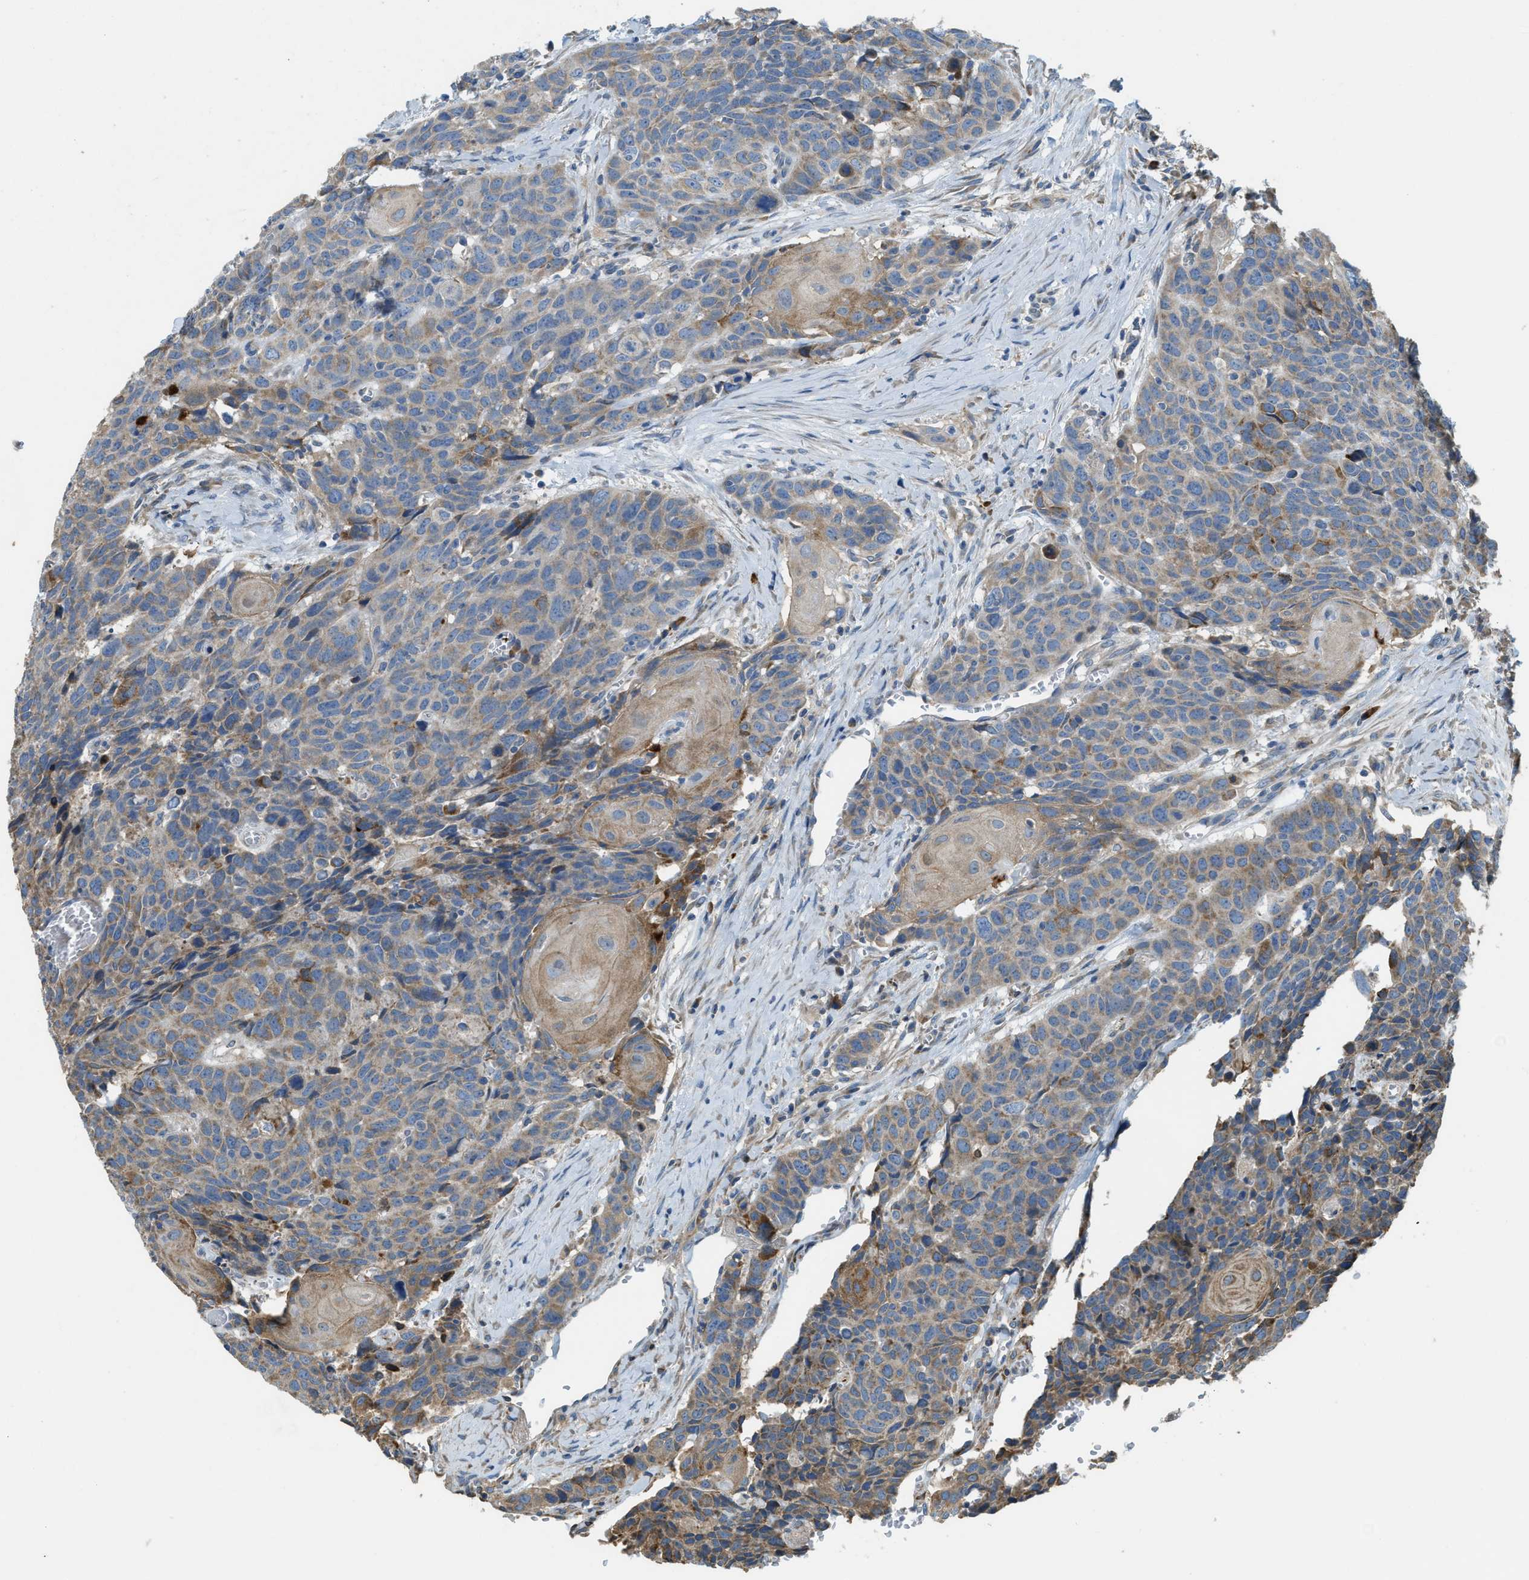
{"staining": {"intensity": "moderate", "quantity": "25%-75%", "location": "cytoplasmic/membranous"}, "tissue": "head and neck cancer", "cell_type": "Tumor cells", "image_type": "cancer", "snomed": [{"axis": "morphology", "description": "Squamous cell carcinoma, NOS"}, {"axis": "topography", "description": "Head-Neck"}], "caption": "Protein staining of squamous cell carcinoma (head and neck) tissue shows moderate cytoplasmic/membranous staining in approximately 25%-75% of tumor cells.", "gene": "TMEM68", "patient": {"sex": "male", "age": 66}}